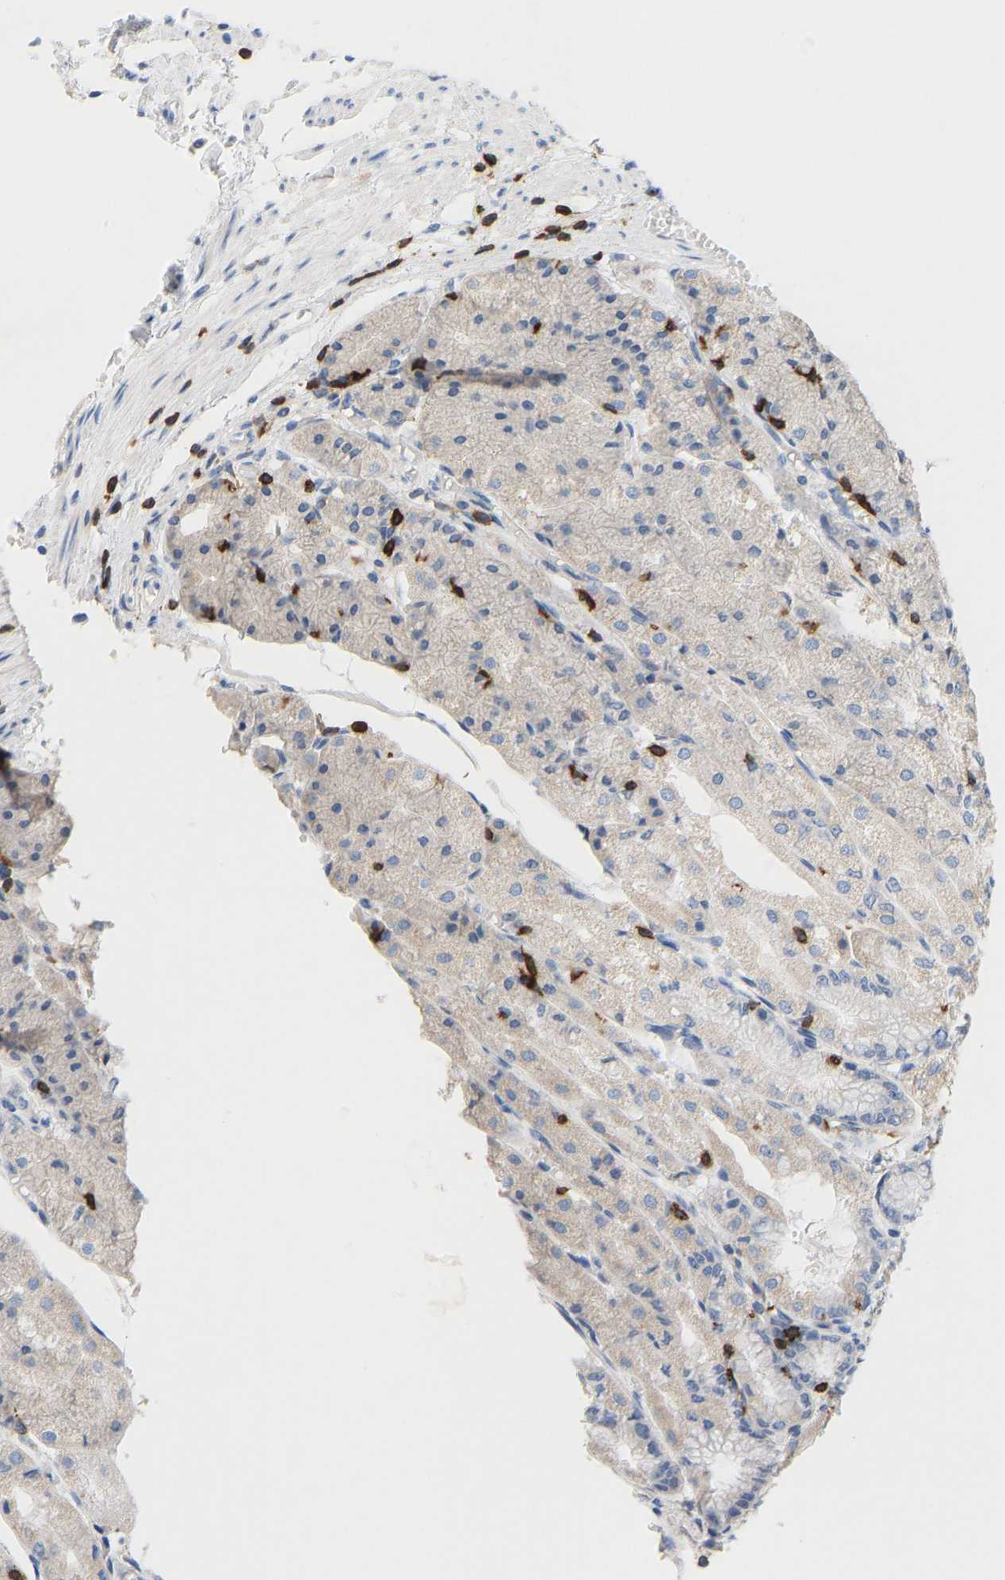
{"staining": {"intensity": "weak", "quantity": "25%-75%", "location": "cytoplasmic/membranous"}, "tissue": "stomach", "cell_type": "Glandular cells", "image_type": "normal", "snomed": [{"axis": "morphology", "description": "Normal tissue, NOS"}, {"axis": "topography", "description": "Stomach, upper"}], "caption": "IHC micrograph of unremarkable stomach stained for a protein (brown), which demonstrates low levels of weak cytoplasmic/membranous staining in about 25%-75% of glandular cells.", "gene": "EVL", "patient": {"sex": "male", "age": 72}}